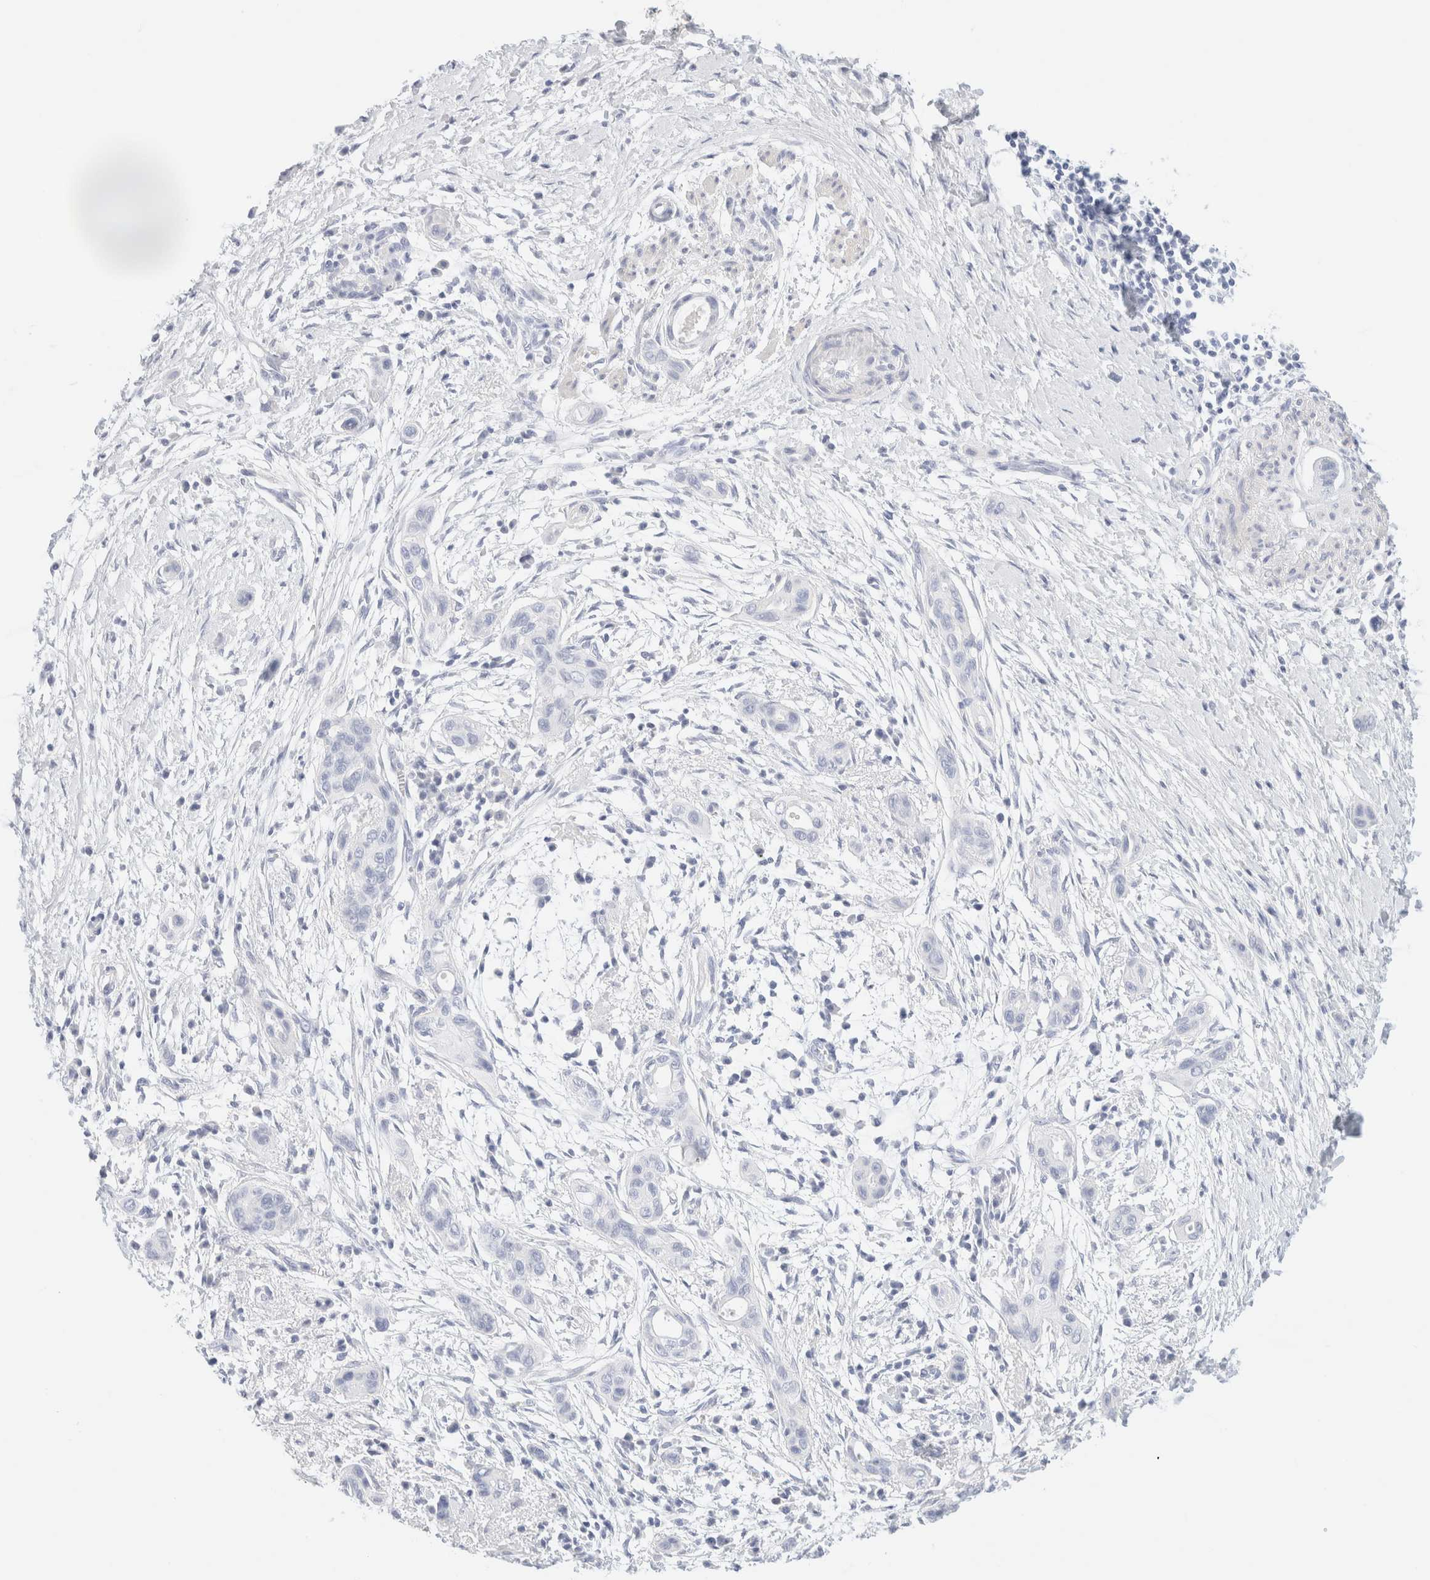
{"staining": {"intensity": "negative", "quantity": "none", "location": "none"}, "tissue": "pancreatic cancer", "cell_type": "Tumor cells", "image_type": "cancer", "snomed": [{"axis": "morphology", "description": "Adenocarcinoma, NOS"}, {"axis": "topography", "description": "Pancreas"}], "caption": "DAB (3,3'-diaminobenzidine) immunohistochemical staining of pancreatic adenocarcinoma demonstrates no significant staining in tumor cells.", "gene": "DPYS", "patient": {"sex": "male", "age": 59}}